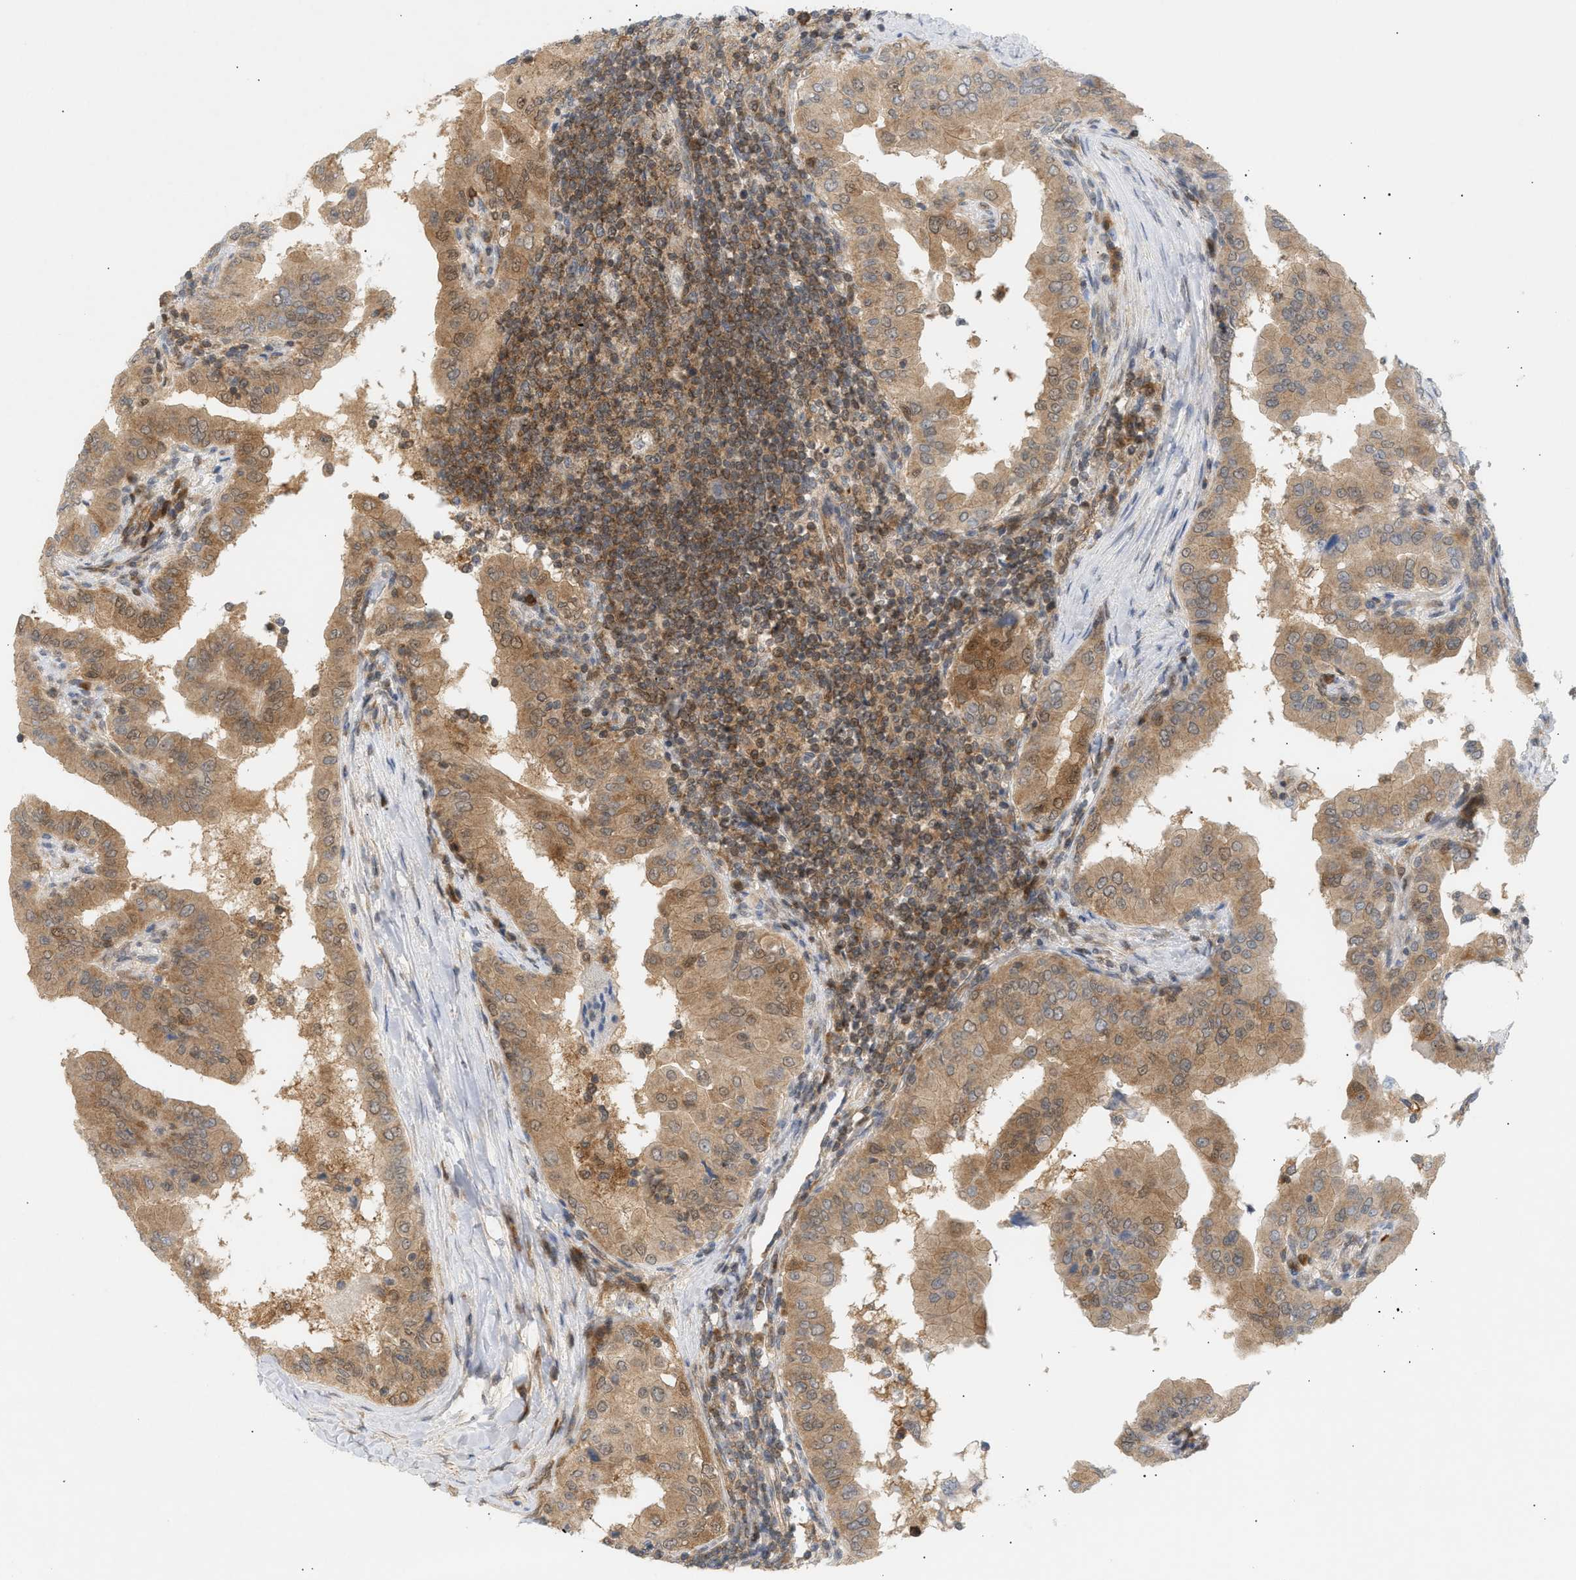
{"staining": {"intensity": "moderate", "quantity": ">75%", "location": "cytoplasmic/membranous"}, "tissue": "thyroid cancer", "cell_type": "Tumor cells", "image_type": "cancer", "snomed": [{"axis": "morphology", "description": "Papillary adenocarcinoma, NOS"}, {"axis": "topography", "description": "Thyroid gland"}], "caption": "Thyroid papillary adenocarcinoma stained with a brown dye shows moderate cytoplasmic/membranous positive staining in about >75% of tumor cells.", "gene": "SHC1", "patient": {"sex": "male", "age": 33}}